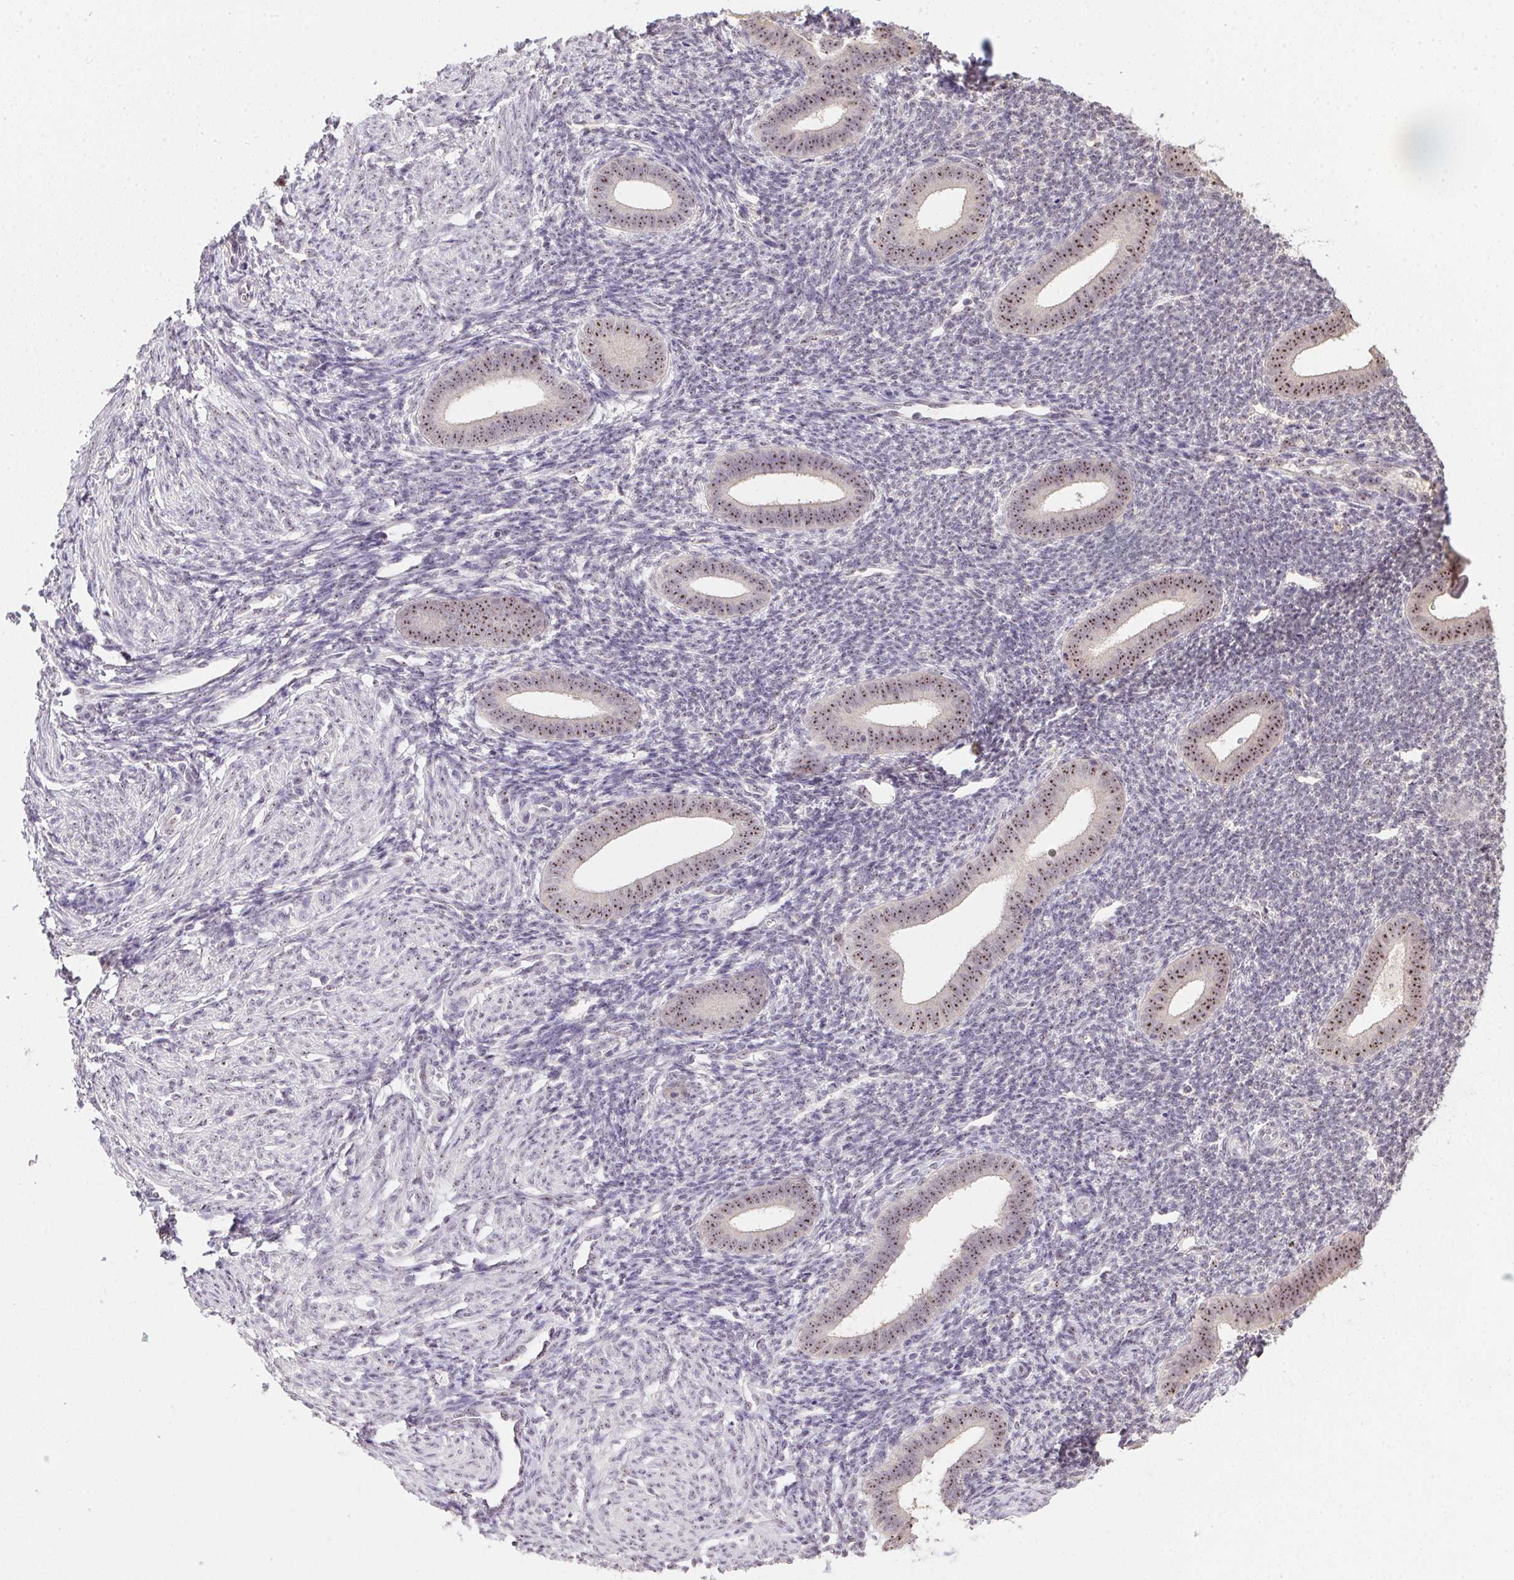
{"staining": {"intensity": "negative", "quantity": "none", "location": "none"}, "tissue": "endometrium", "cell_type": "Cells in endometrial stroma", "image_type": "normal", "snomed": [{"axis": "morphology", "description": "Normal tissue, NOS"}, {"axis": "topography", "description": "Endometrium"}], "caption": "Immunohistochemical staining of benign human endometrium shows no significant staining in cells in endometrial stroma. (Immunohistochemistry (ihc), brightfield microscopy, high magnification).", "gene": "BATF2", "patient": {"sex": "female", "age": 25}}